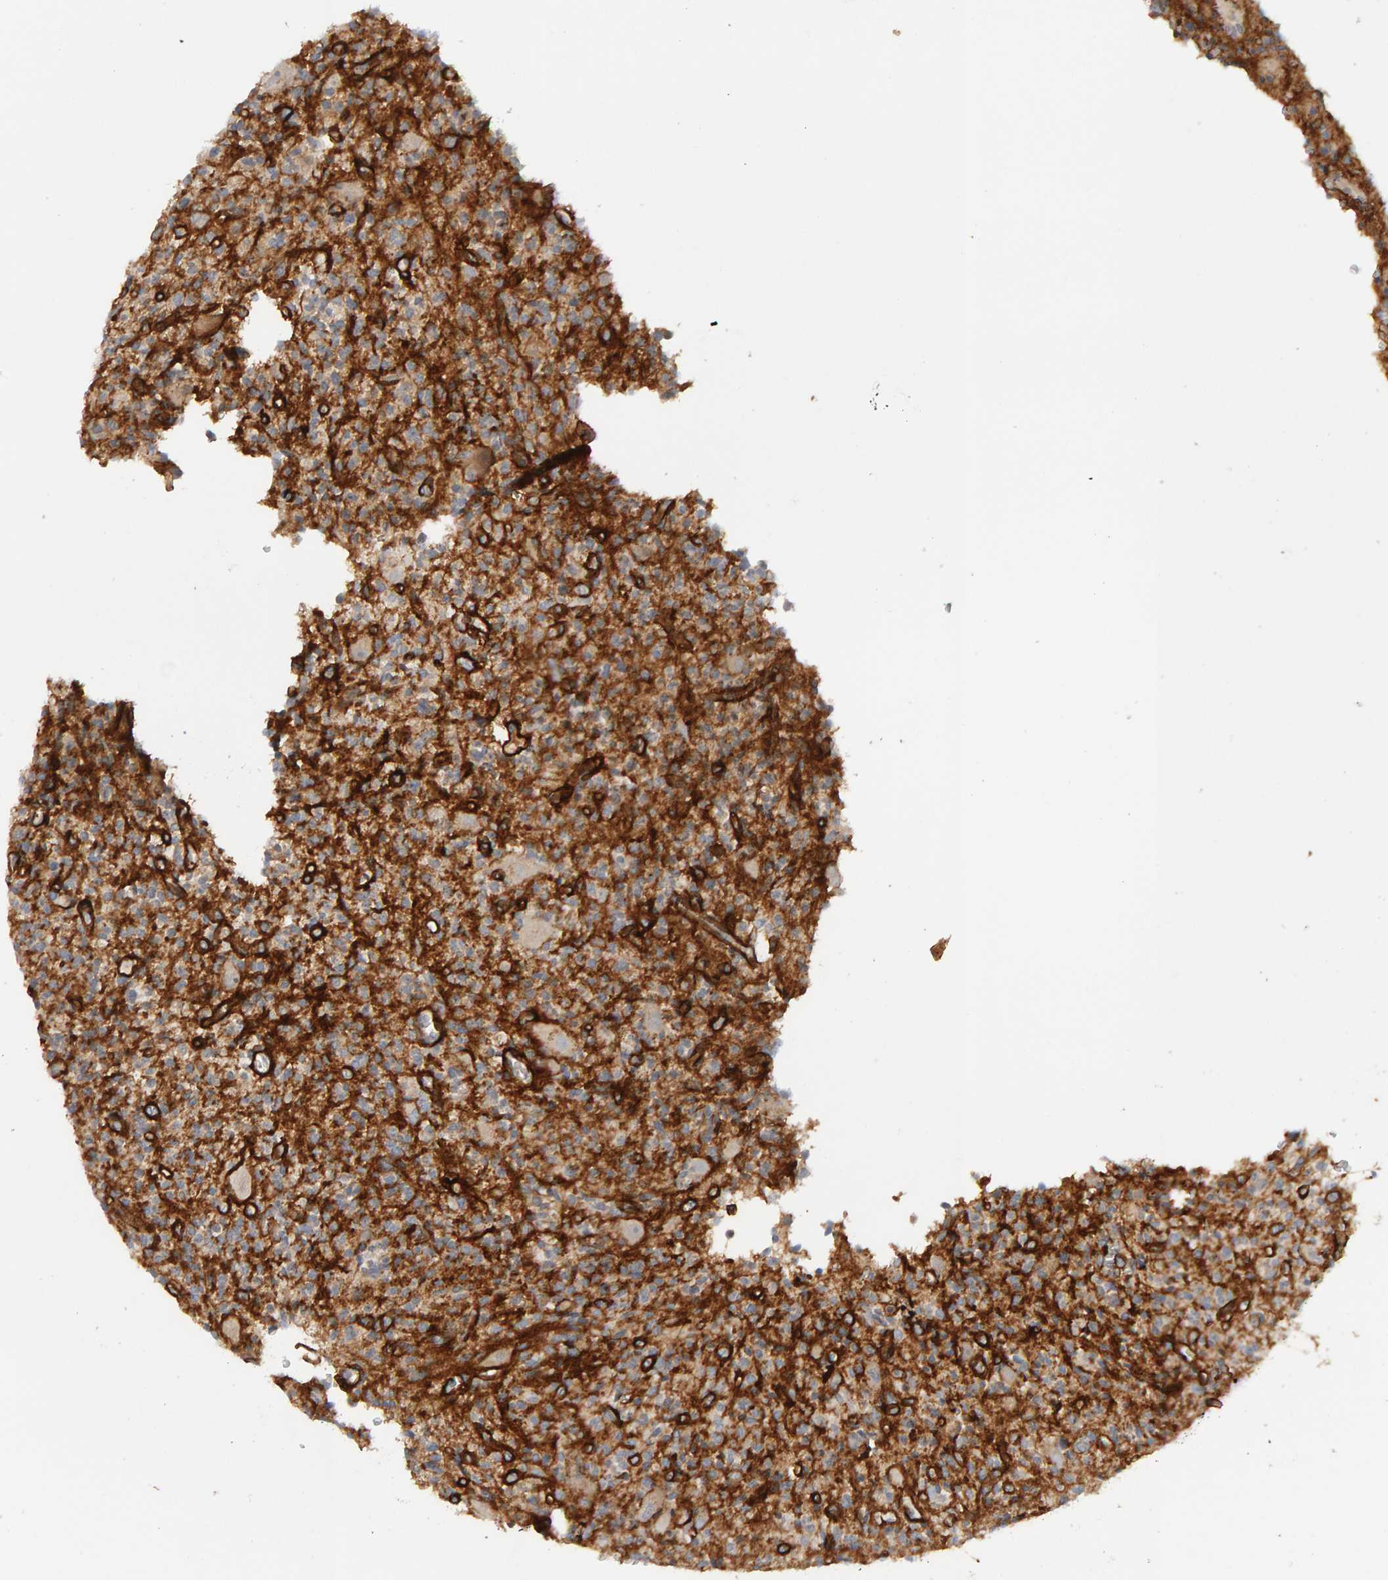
{"staining": {"intensity": "weak", "quantity": "<25%", "location": "cytoplasmic/membranous"}, "tissue": "glioma", "cell_type": "Tumor cells", "image_type": "cancer", "snomed": [{"axis": "morphology", "description": "Glioma, malignant, High grade"}, {"axis": "topography", "description": "Brain"}], "caption": "There is no significant staining in tumor cells of glioma.", "gene": "NUDCD1", "patient": {"sex": "male", "age": 34}}